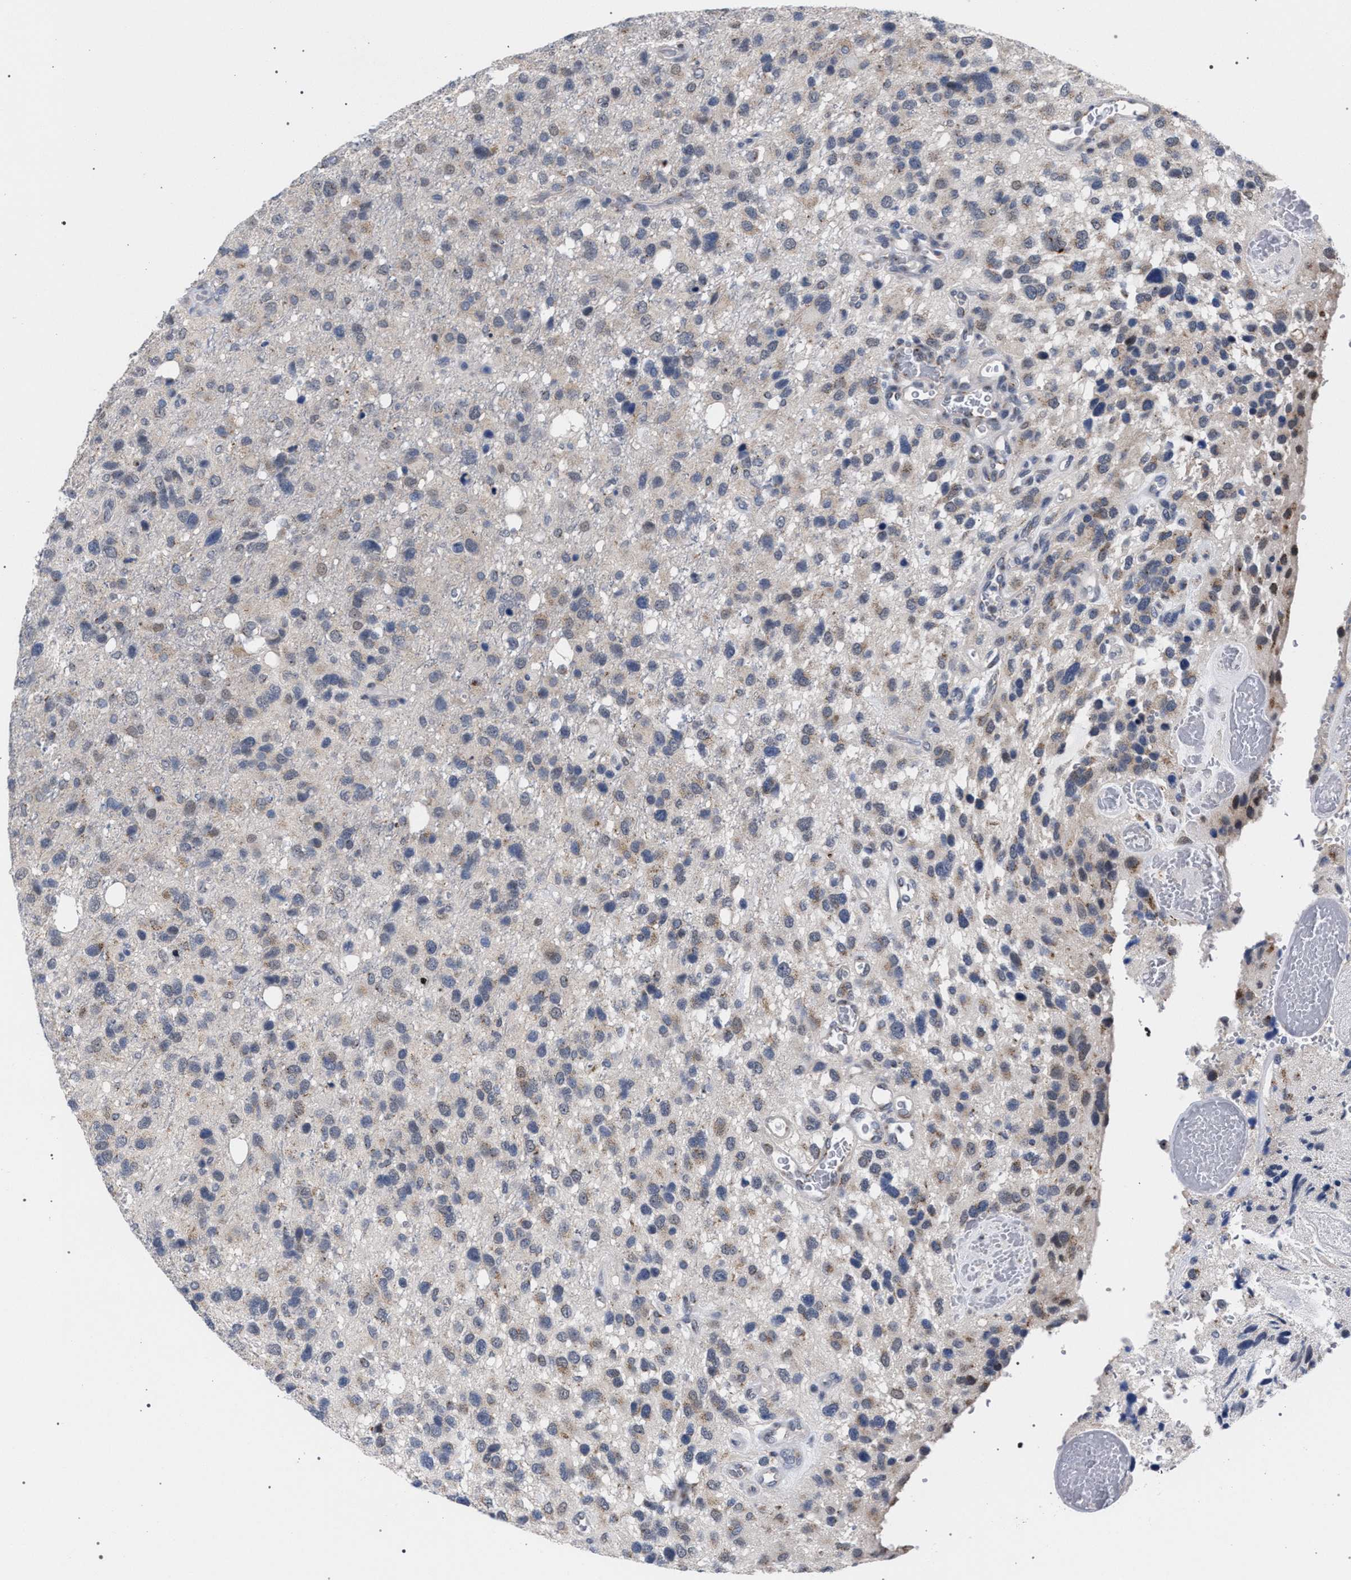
{"staining": {"intensity": "weak", "quantity": "25%-75%", "location": "cytoplasmic/membranous"}, "tissue": "glioma", "cell_type": "Tumor cells", "image_type": "cancer", "snomed": [{"axis": "morphology", "description": "Glioma, malignant, High grade"}, {"axis": "topography", "description": "Brain"}], "caption": "Glioma stained with DAB immunohistochemistry displays low levels of weak cytoplasmic/membranous staining in approximately 25%-75% of tumor cells.", "gene": "GOLGA2", "patient": {"sex": "female", "age": 58}}